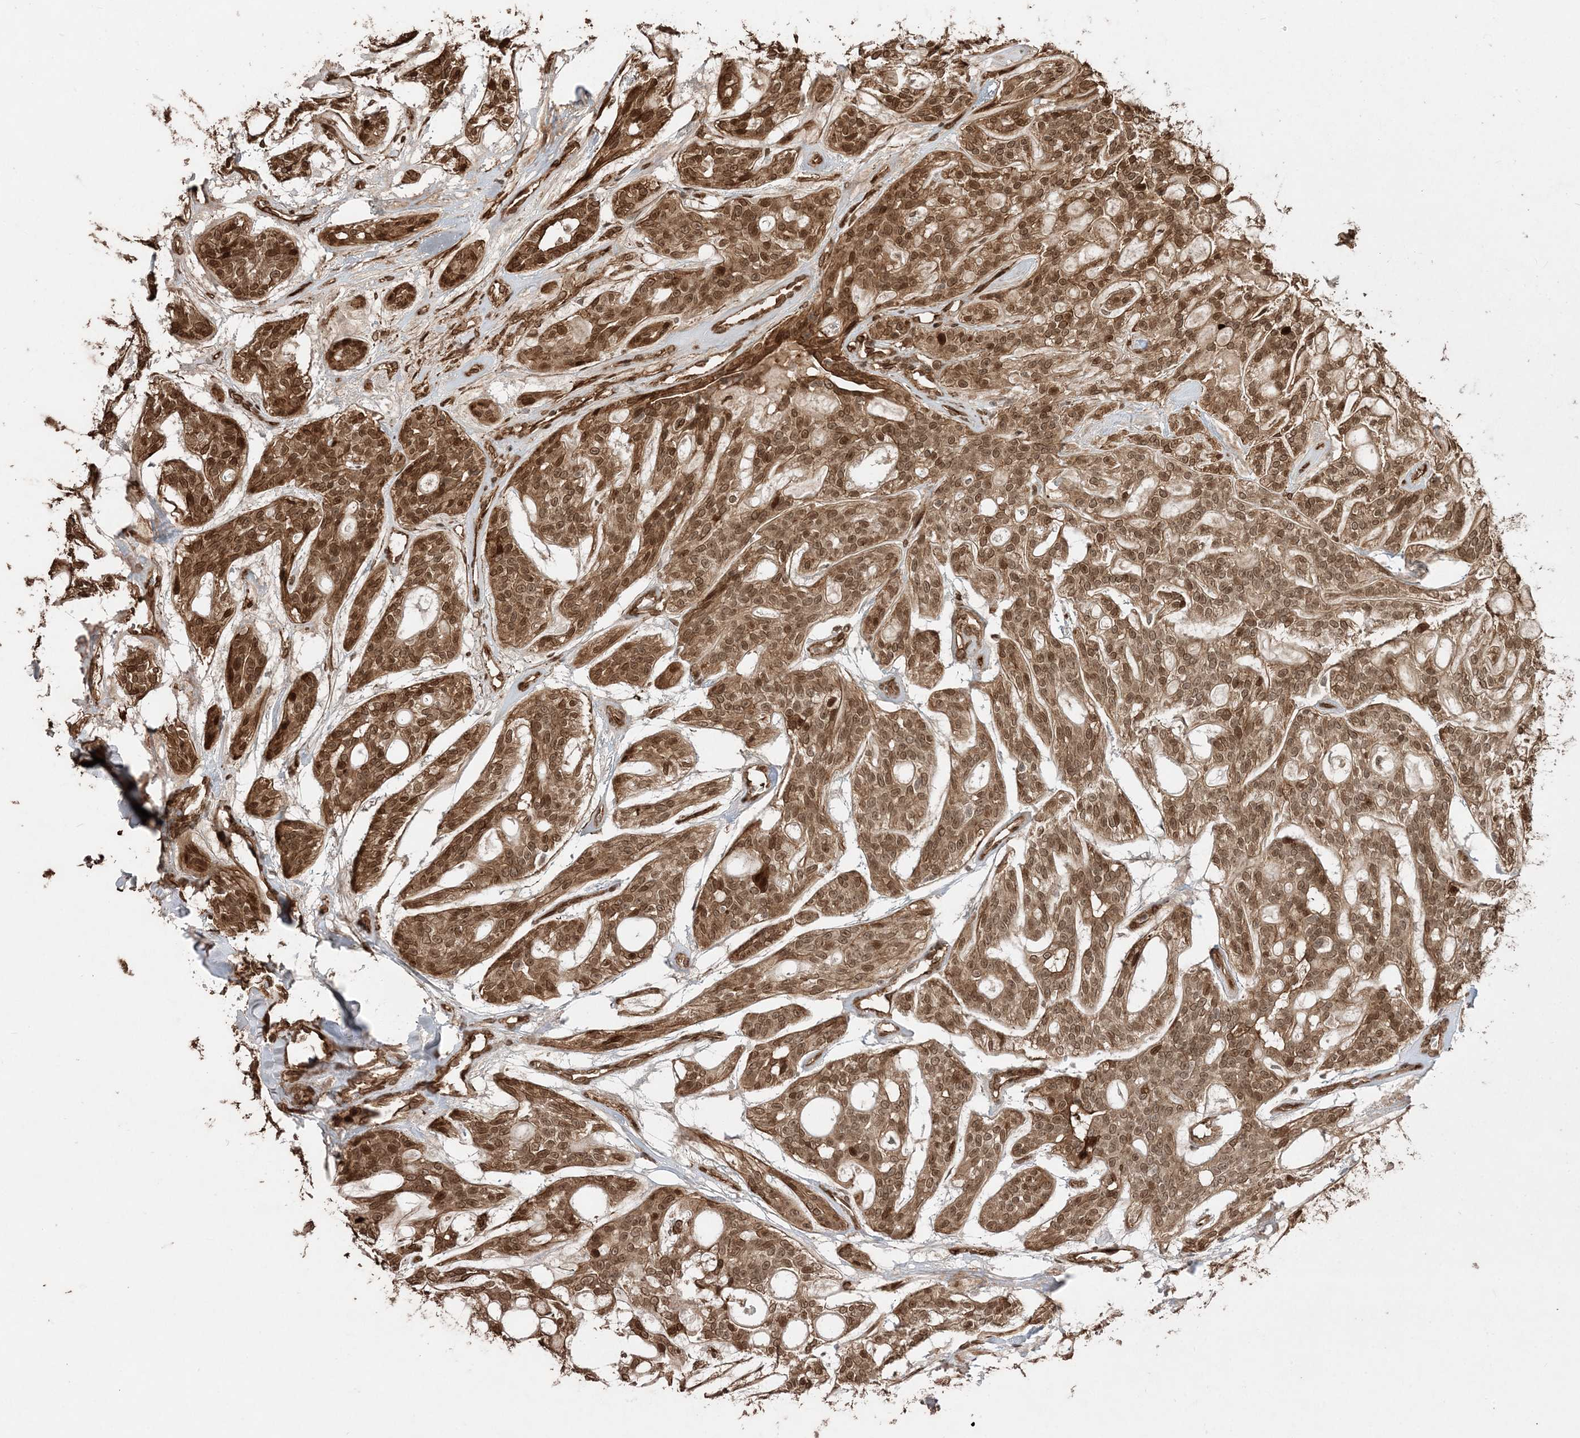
{"staining": {"intensity": "moderate", "quantity": ">75%", "location": "cytoplasmic/membranous,nuclear"}, "tissue": "head and neck cancer", "cell_type": "Tumor cells", "image_type": "cancer", "snomed": [{"axis": "morphology", "description": "Adenocarcinoma, NOS"}, {"axis": "topography", "description": "Head-Neck"}], "caption": "Protein expression analysis of human head and neck cancer reveals moderate cytoplasmic/membranous and nuclear staining in approximately >75% of tumor cells.", "gene": "ETAA1", "patient": {"sex": "male", "age": 66}}